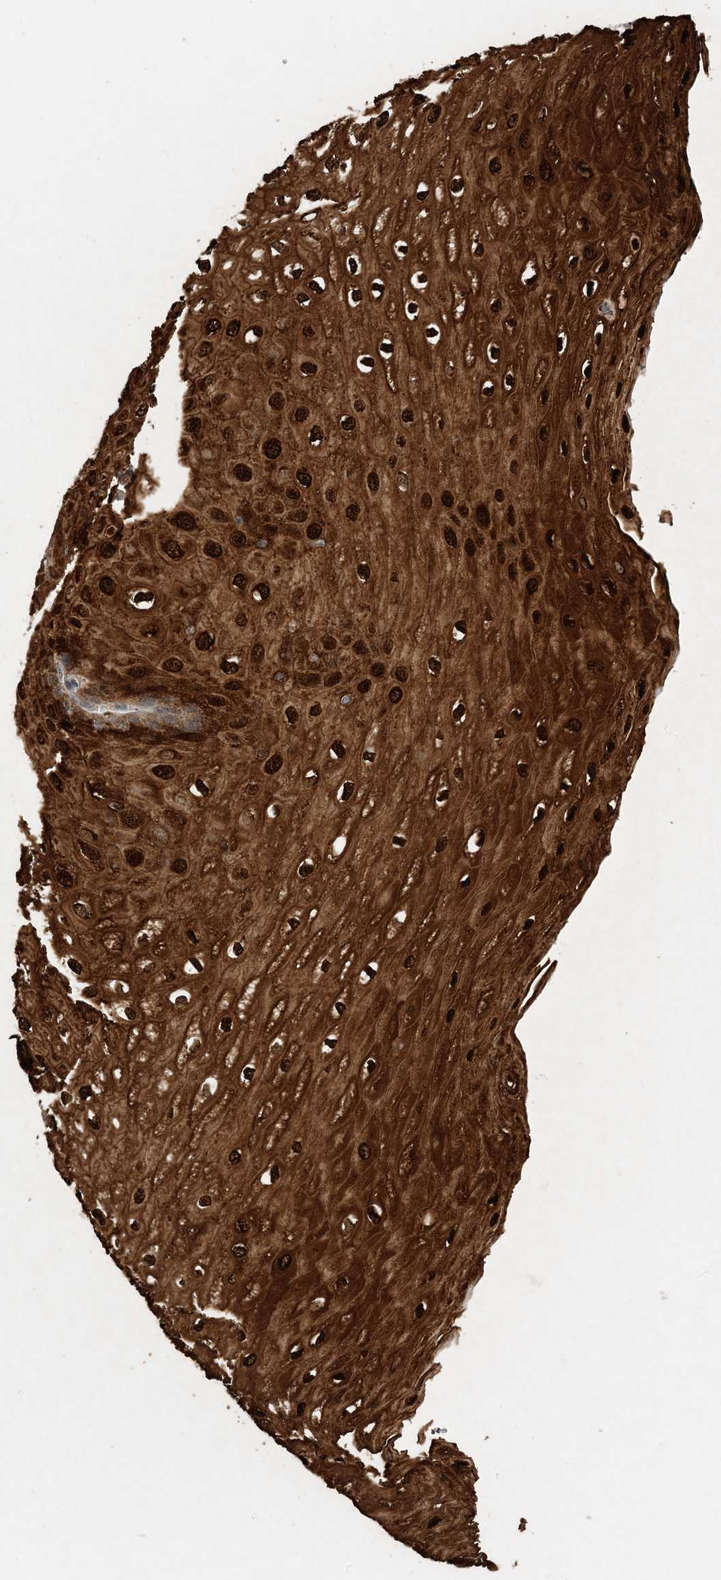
{"staining": {"intensity": "strong", "quantity": ">75%", "location": "cytoplasmic/membranous,nuclear"}, "tissue": "esophagus", "cell_type": "Squamous epithelial cells", "image_type": "normal", "snomed": [{"axis": "morphology", "description": "Normal tissue, NOS"}, {"axis": "topography", "description": "Esophagus"}], "caption": "Esophagus stained with DAB IHC exhibits high levels of strong cytoplasmic/membranous,nuclear expression in about >75% of squamous epithelial cells. The staining is performed using DAB (3,3'-diaminobenzidine) brown chromogen to label protein expression. The nuclei are counter-stained blue using hematoxylin.", "gene": "ANXA1", "patient": {"sex": "male", "age": 60}}